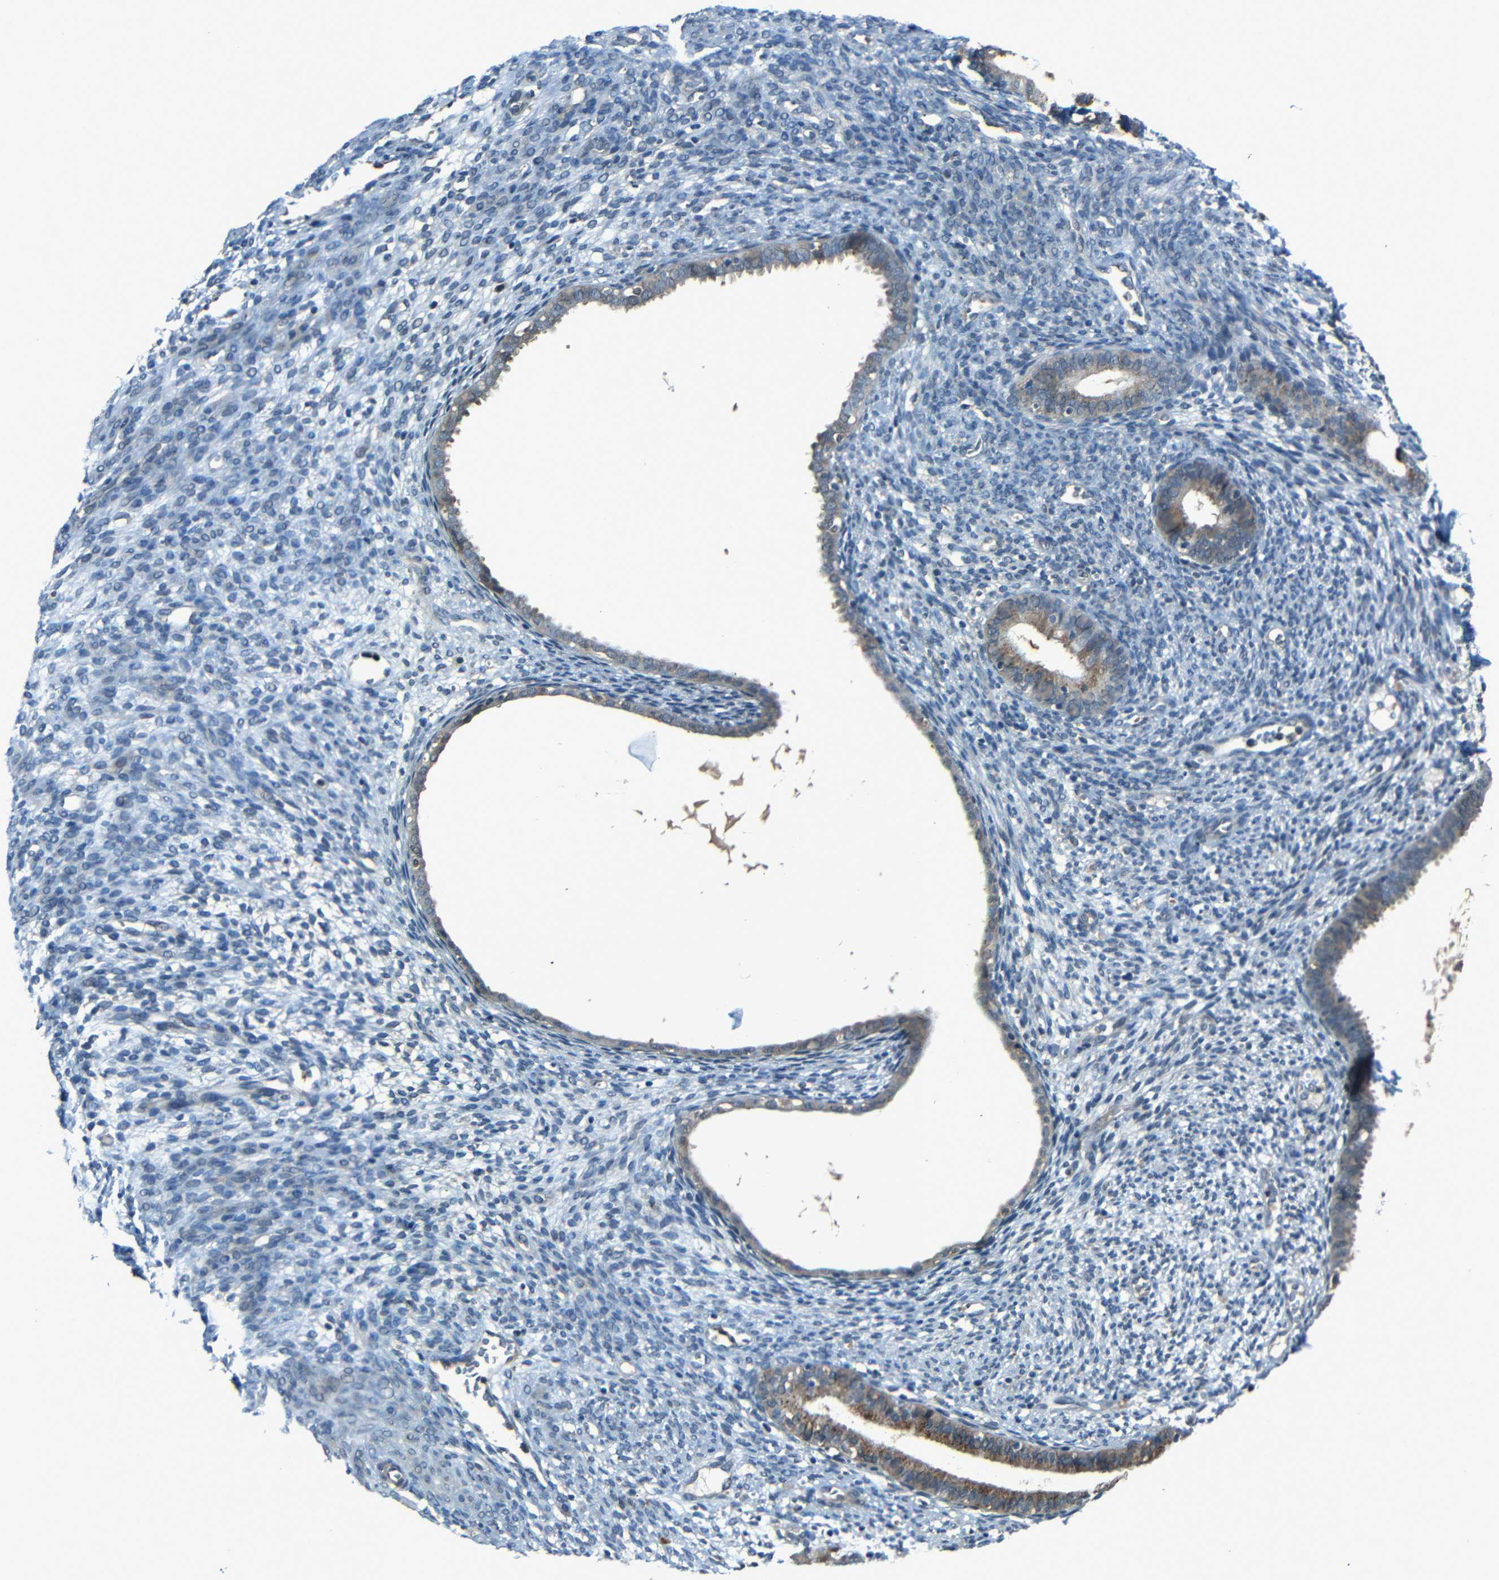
{"staining": {"intensity": "negative", "quantity": "none", "location": "none"}, "tissue": "endometrium", "cell_type": "Cells in endometrial stroma", "image_type": "normal", "snomed": [{"axis": "morphology", "description": "Normal tissue, NOS"}, {"axis": "morphology", "description": "Atrophy, NOS"}, {"axis": "topography", "description": "Uterus"}, {"axis": "topography", "description": "Endometrium"}], "caption": "This is an immunohistochemistry (IHC) photomicrograph of unremarkable human endometrium. There is no positivity in cells in endometrial stroma.", "gene": "SLA", "patient": {"sex": "female", "age": 68}}